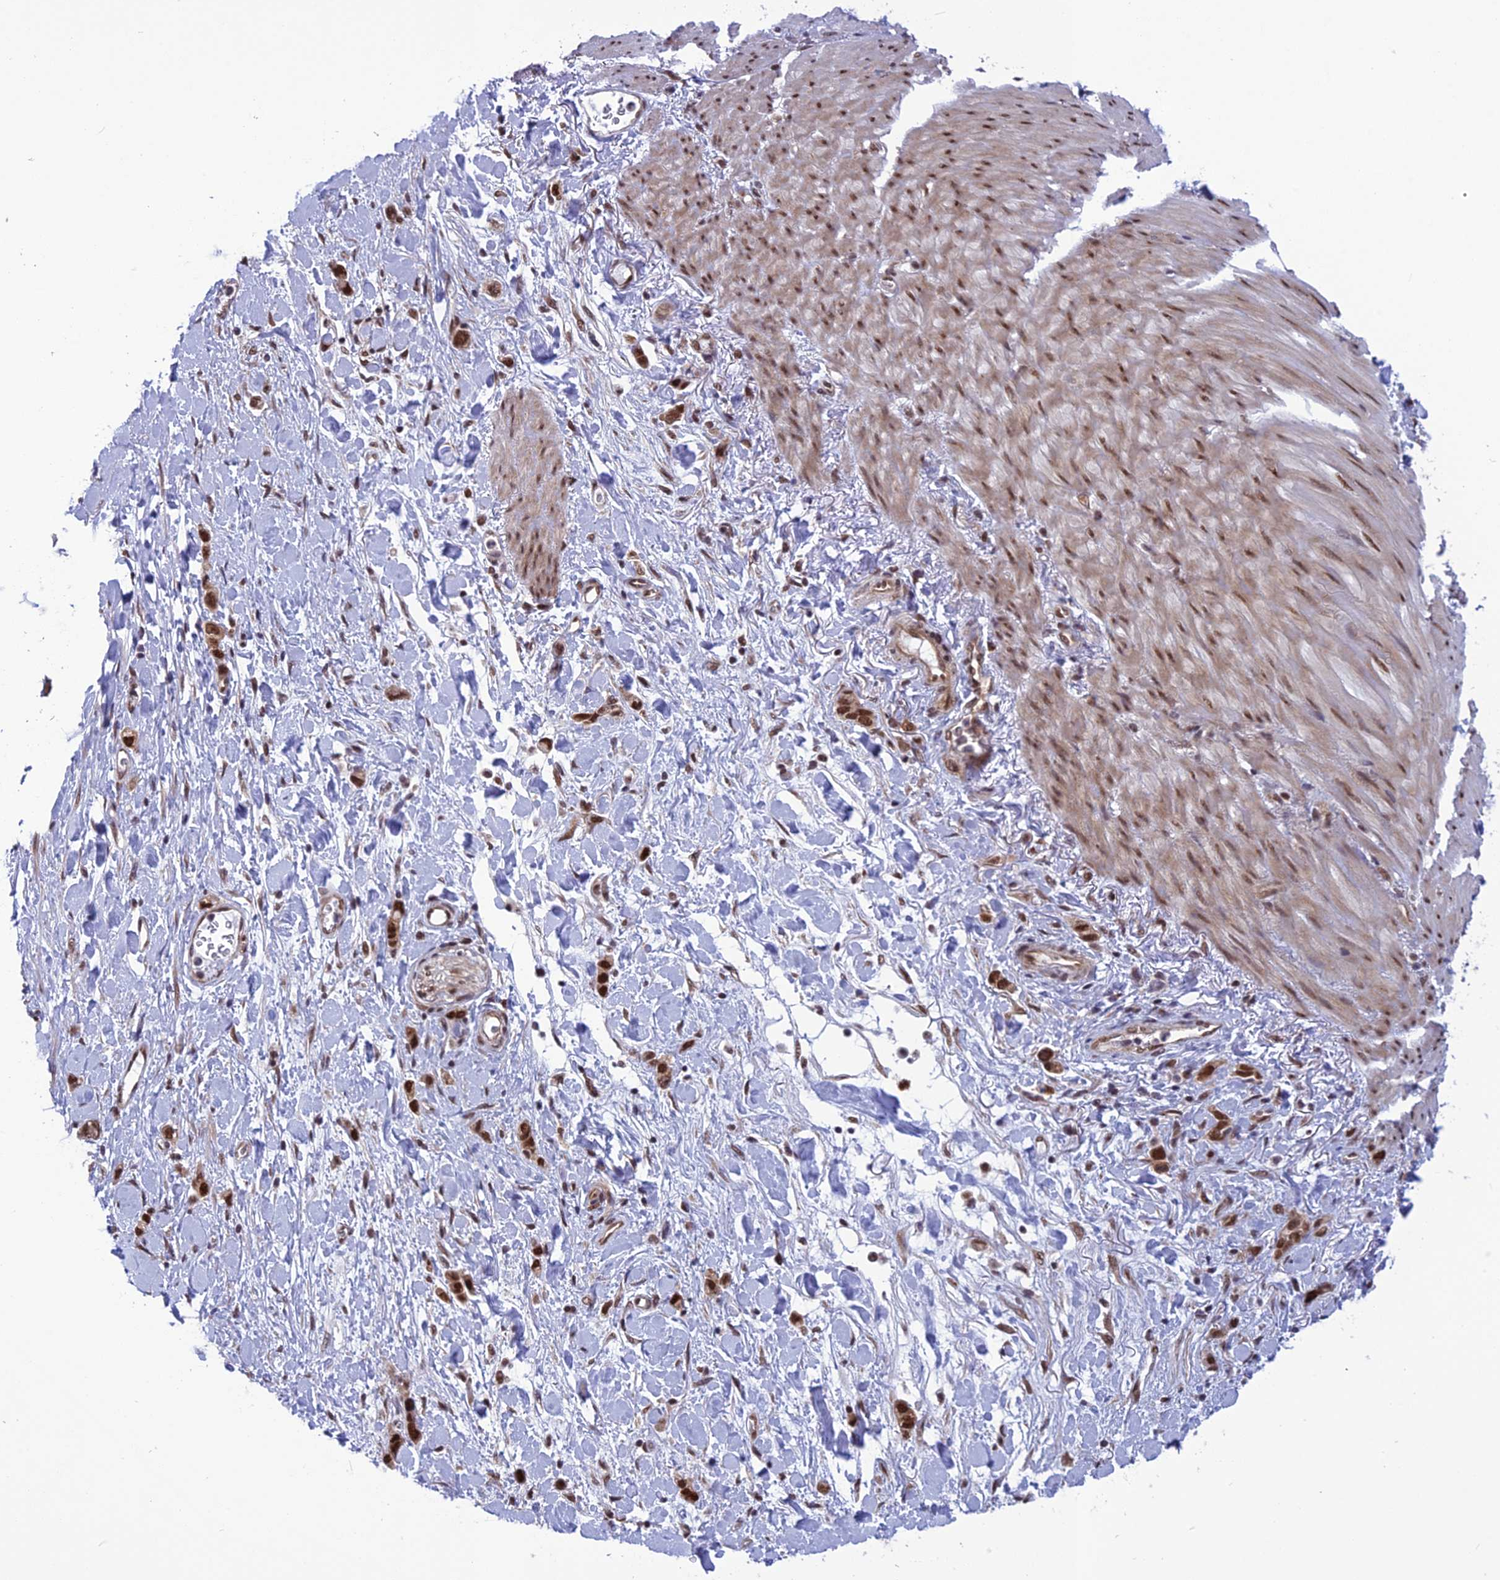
{"staining": {"intensity": "strong", "quantity": ">75%", "location": "nuclear"}, "tissue": "stomach cancer", "cell_type": "Tumor cells", "image_type": "cancer", "snomed": [{"axis": "morphology", "description": "Adenocarcinoma, NOS"}, {"axis": "topography", "description": "Stomach"}], "caption": "Immunohistochemical staining of human adenocarcinoma (stomach) demonstrates strong nuclear protein positivity in approximately >75% of tumor cells.", "gene": "RTRAF", "patient": {"sex": "female", "age": 65}}